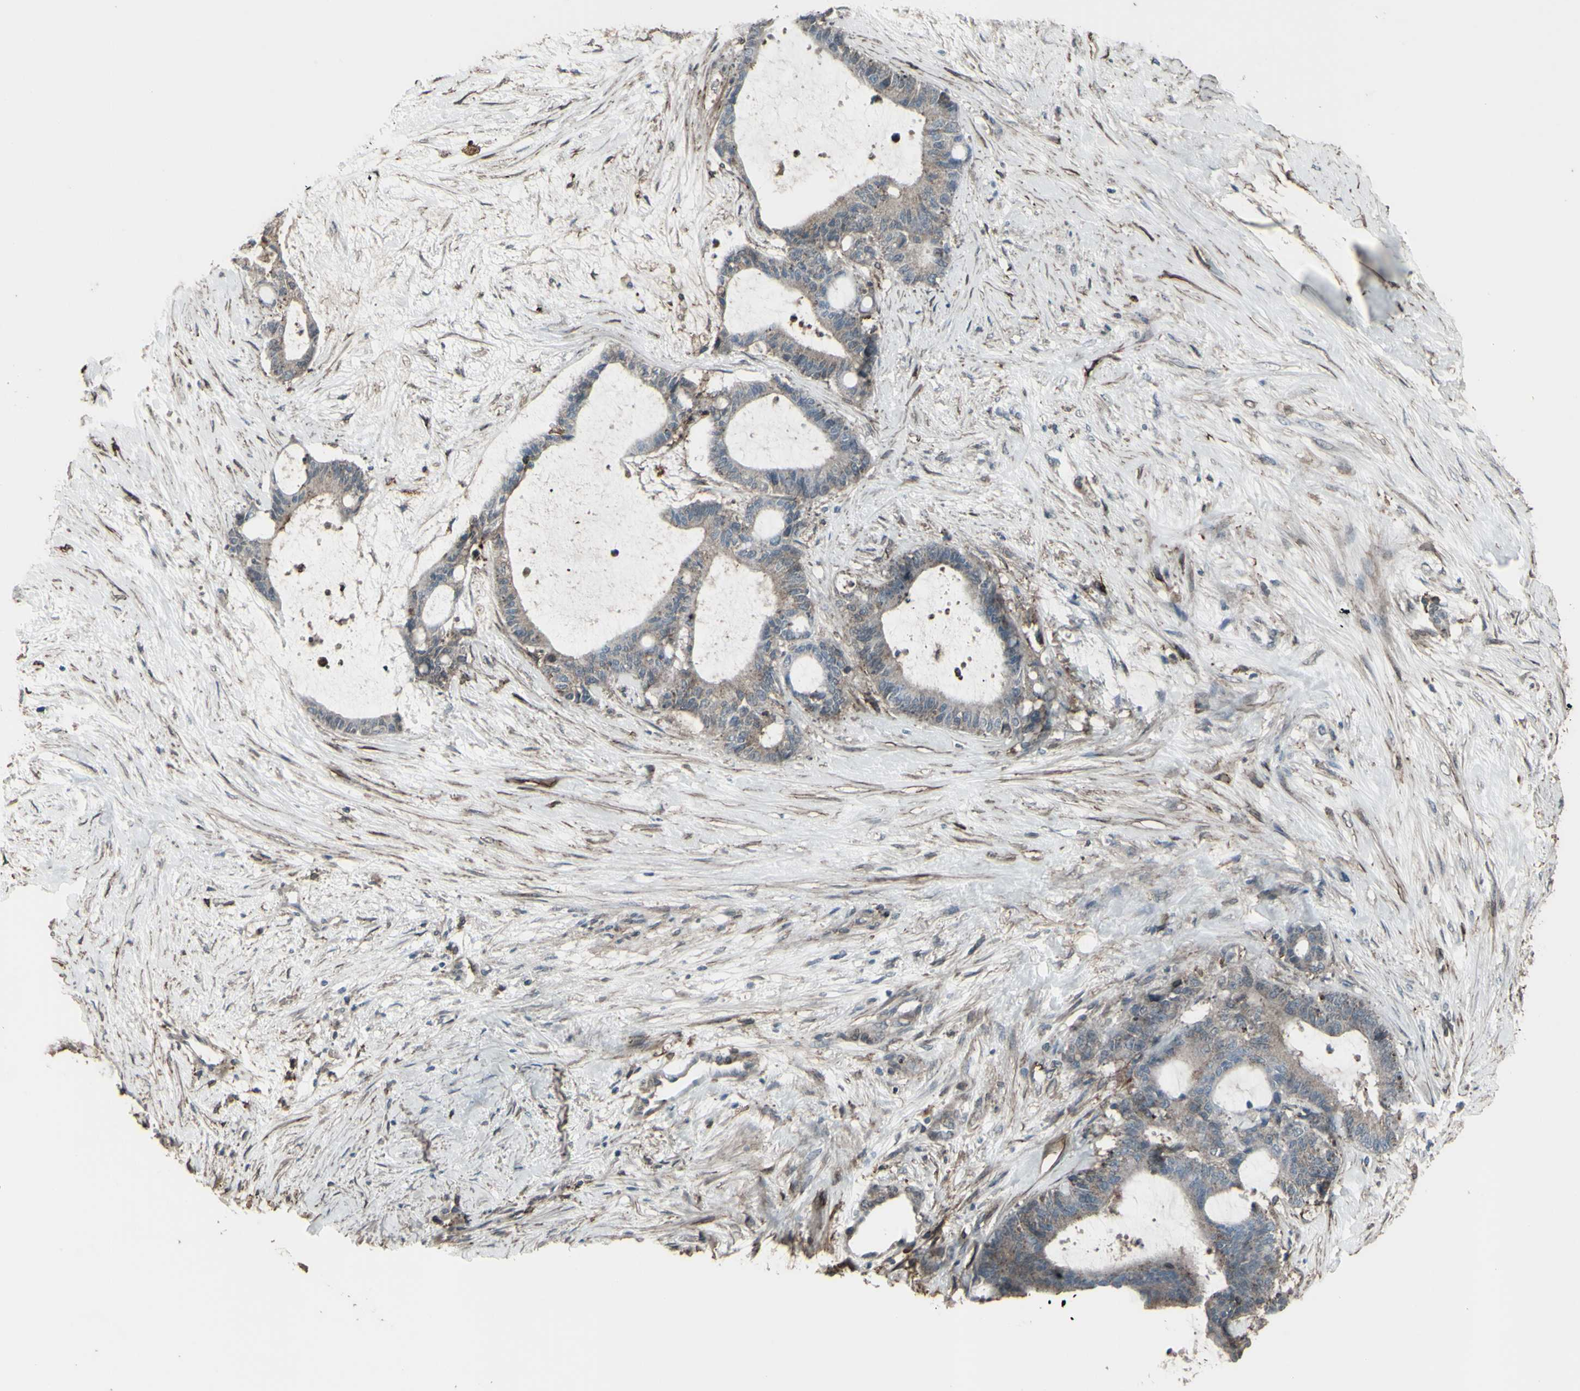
{"staining": {"intensity": "moderate", "quantity": ">75%", "location": "cytoplasmic/membranous"}, "tissue": "liver cancer", "cell_type": "Tumor cells", "image_type": "cancer", "snomed": [{"axis": "morphology", "description": "Cholangiocarcinoma"}, {"axis": "topography", "description": "Liver"}], "caption": "Cholangiocarcinoma (liver) stained with a protein marker demonstrates moderate staining in tumor cells.", "gene": "SMO", "patient": {"sex": "female", "age": 73}}